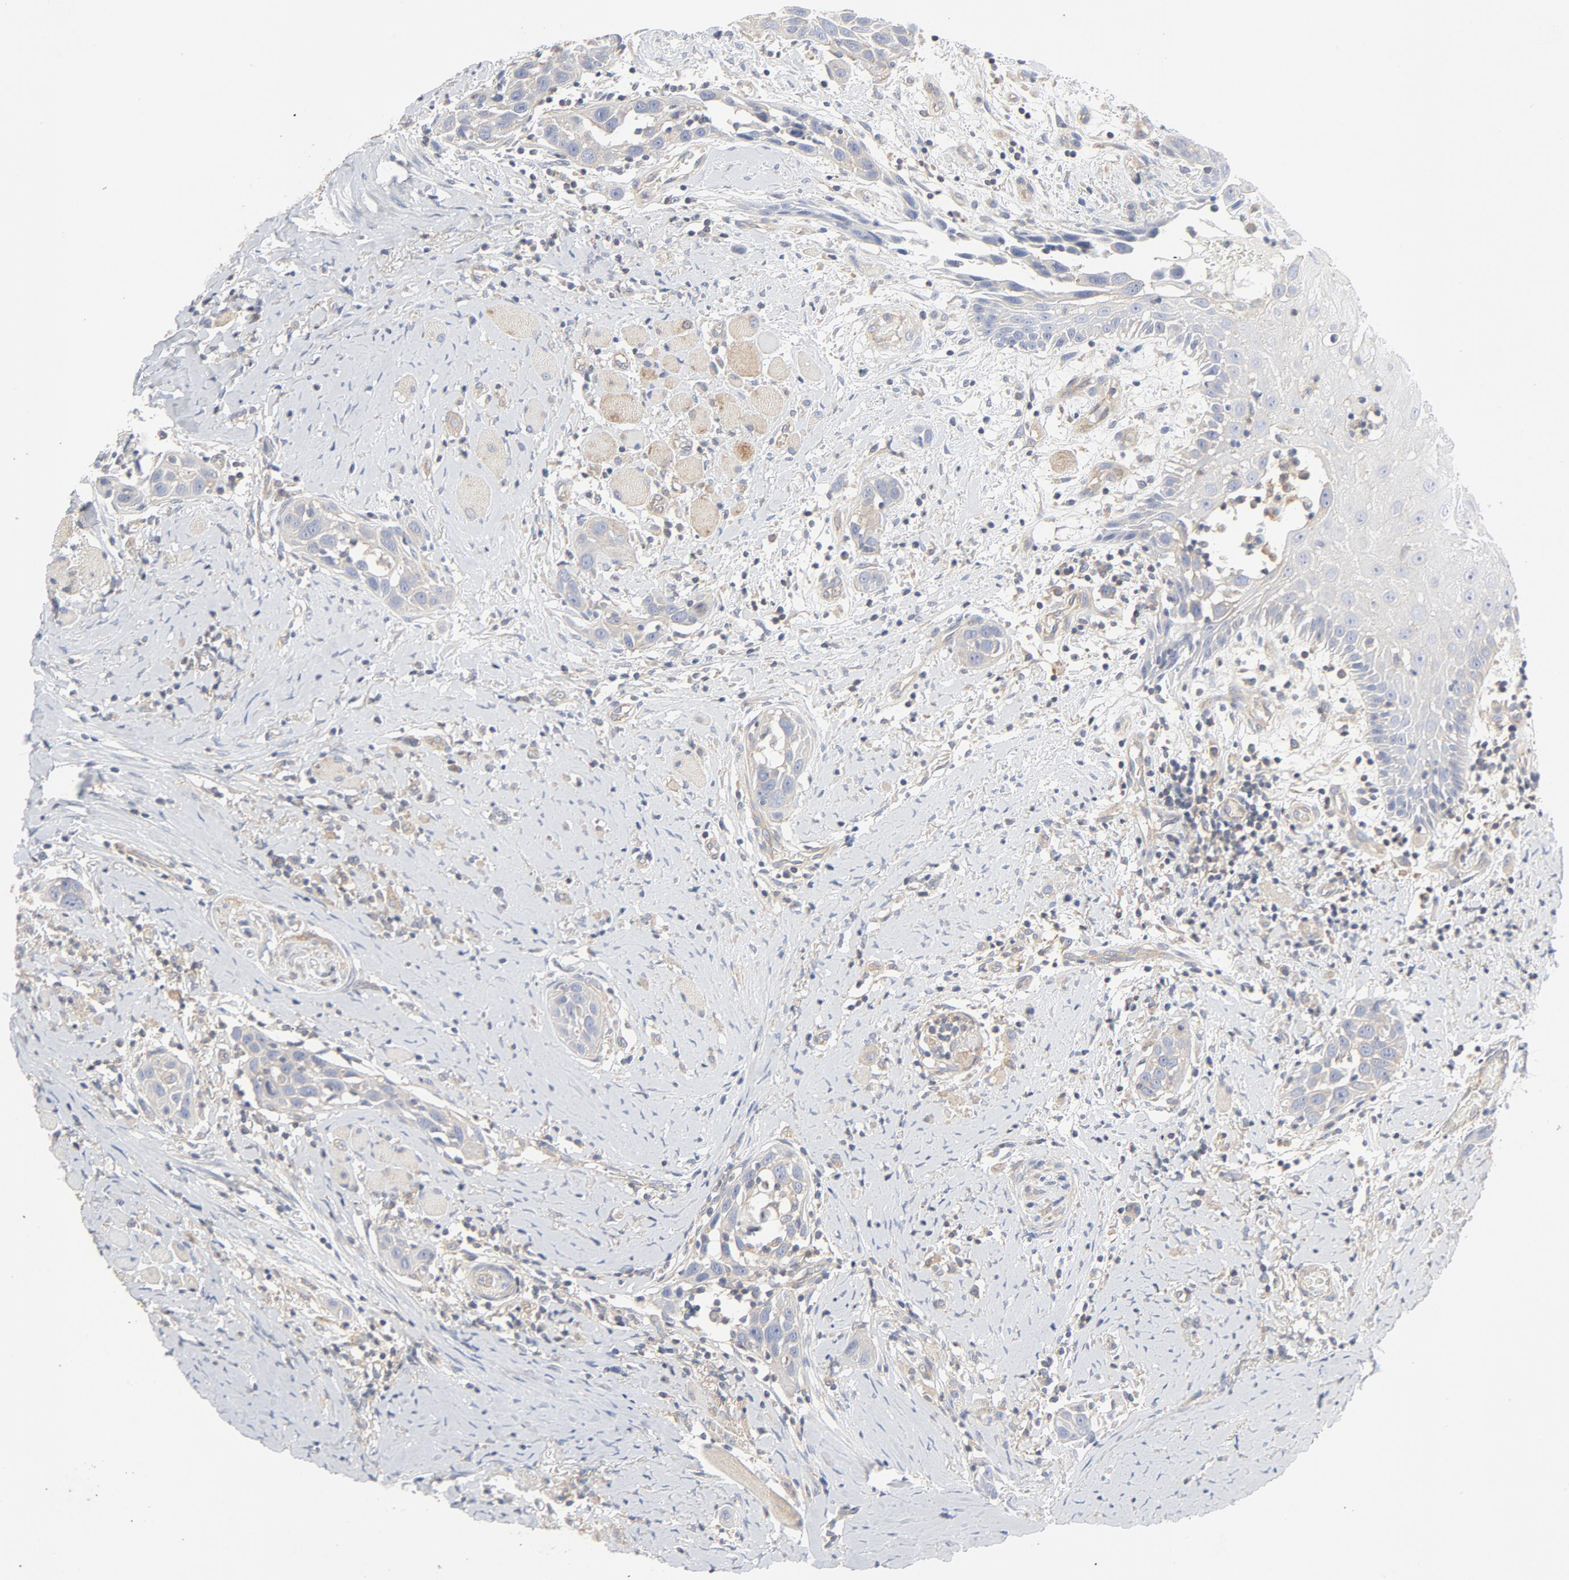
{"staining": {"intensity": "weak", "quantity": ">75%", "location": "cytoplasmic/membranous"}, "tissue": "head and neck cancer", "cell_type": "Tumor cells", "image_type": "cancer", "snomed": [{"axis": "morphology", "description": "Squamous cell carcinoma, NOS"}, {"axis": "topography", "description": "Oral tissue"}, {"axis": "topography", "description": "Head-Neck"}], "caption": "Head and neck squamous cell carcinoma was stained to show a protein in brown. There is low levels of weak cytoplasmic/membranous staining in about >75% of tumor cells.", "gene": "RABEP1", "patient": {"sex": "female", "age": 50}}